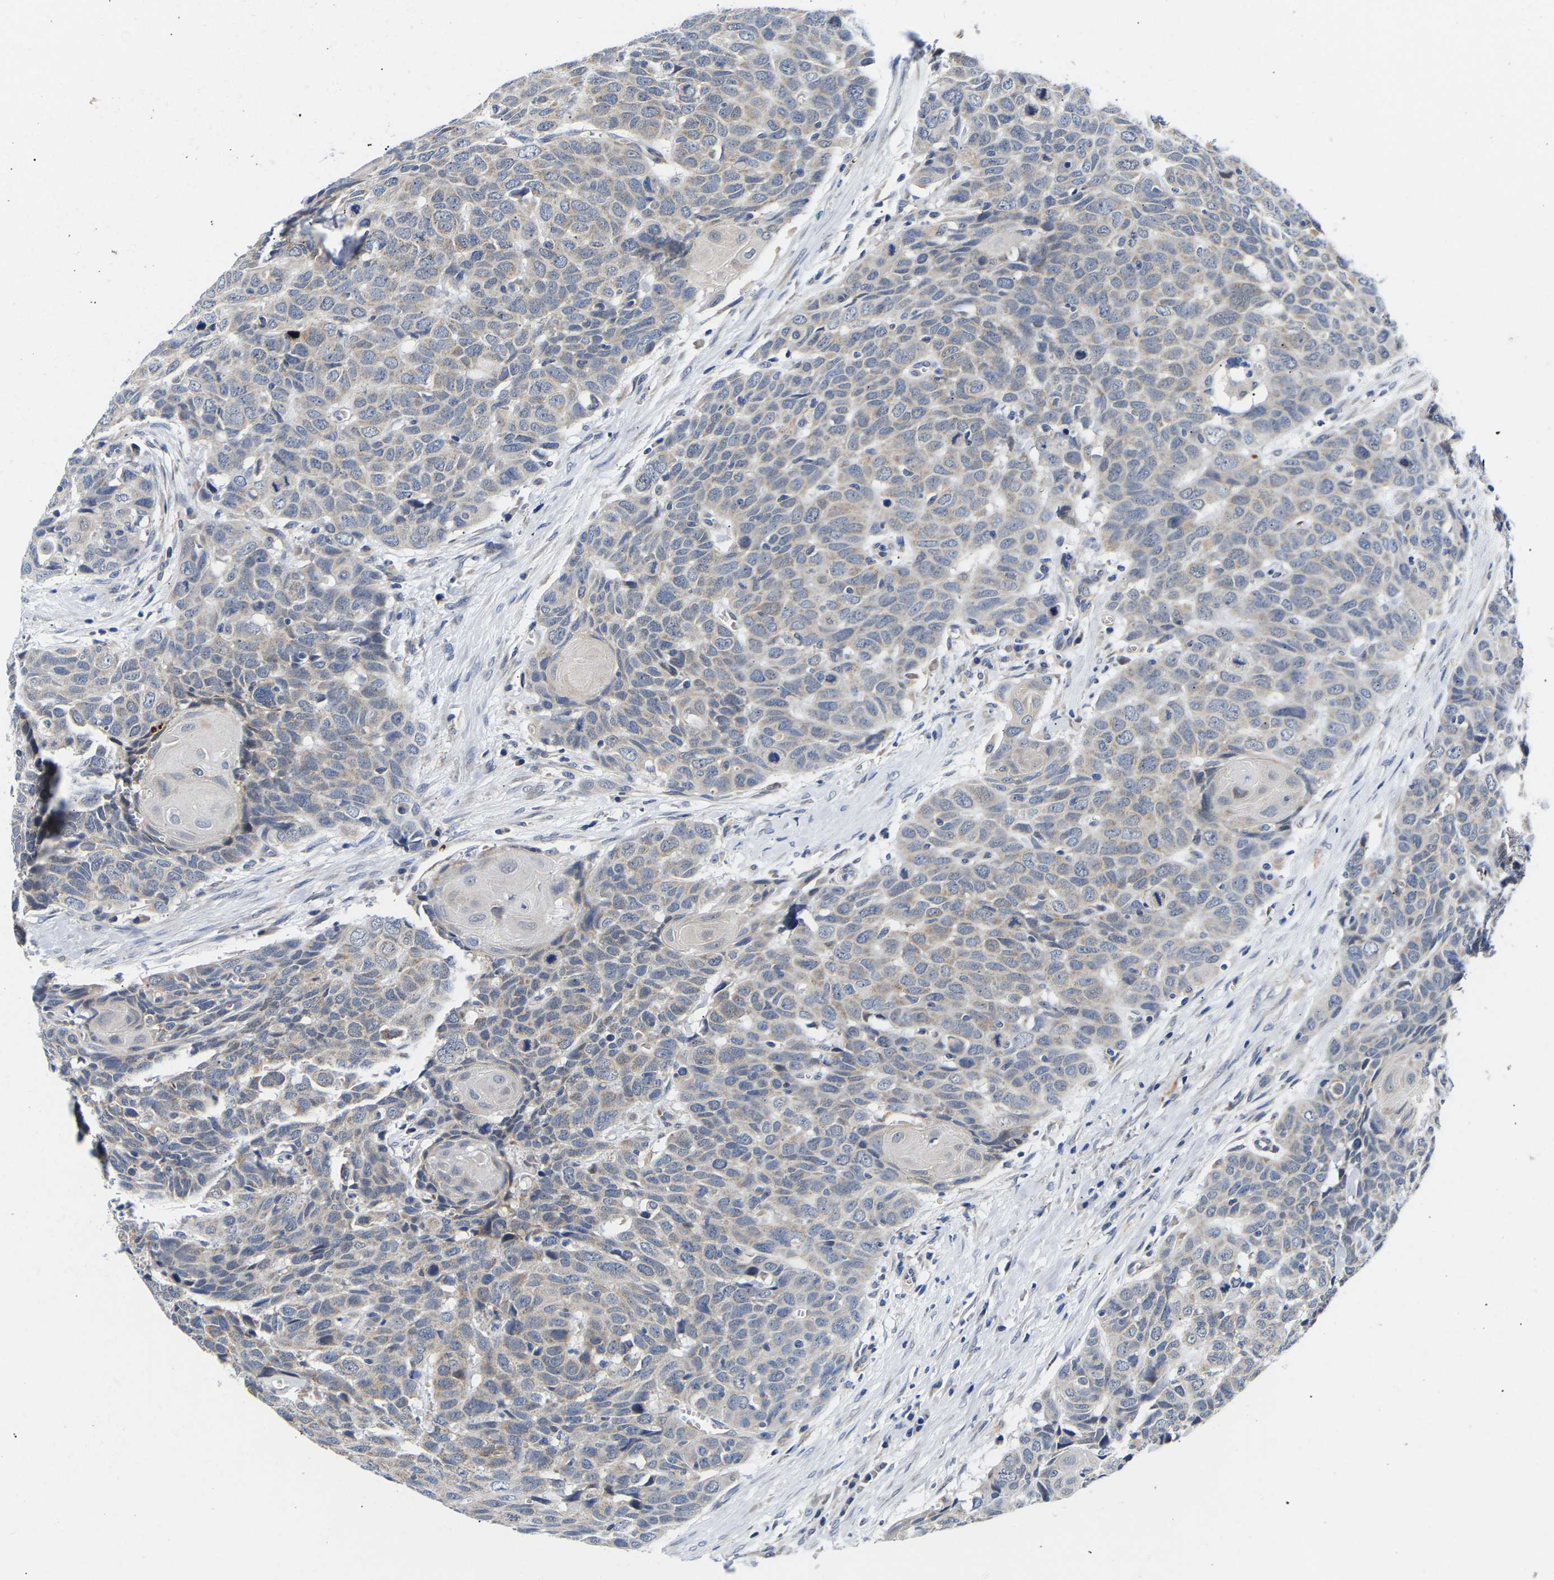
{"staining": {"intensity": "weak", "quantity": "<25%", "location": "cytoplasmic/membranous"}, "tissue": "head and neck cancer", "cell_type": "Tumor cells", "image_type": "cancer", "snomed": [{"axis": "morphology", "description": "Squamous cell carcinoma, NOS"}, {"axis": "topography", "description": "Head-Neck"}], "caption": "Histopathology image shows no significant protein expression in tumor cells of head and neck cancer (squamous cell carcinoma).", "gene": "RINT1", "patient": {"sex": "male", "age": 66}}